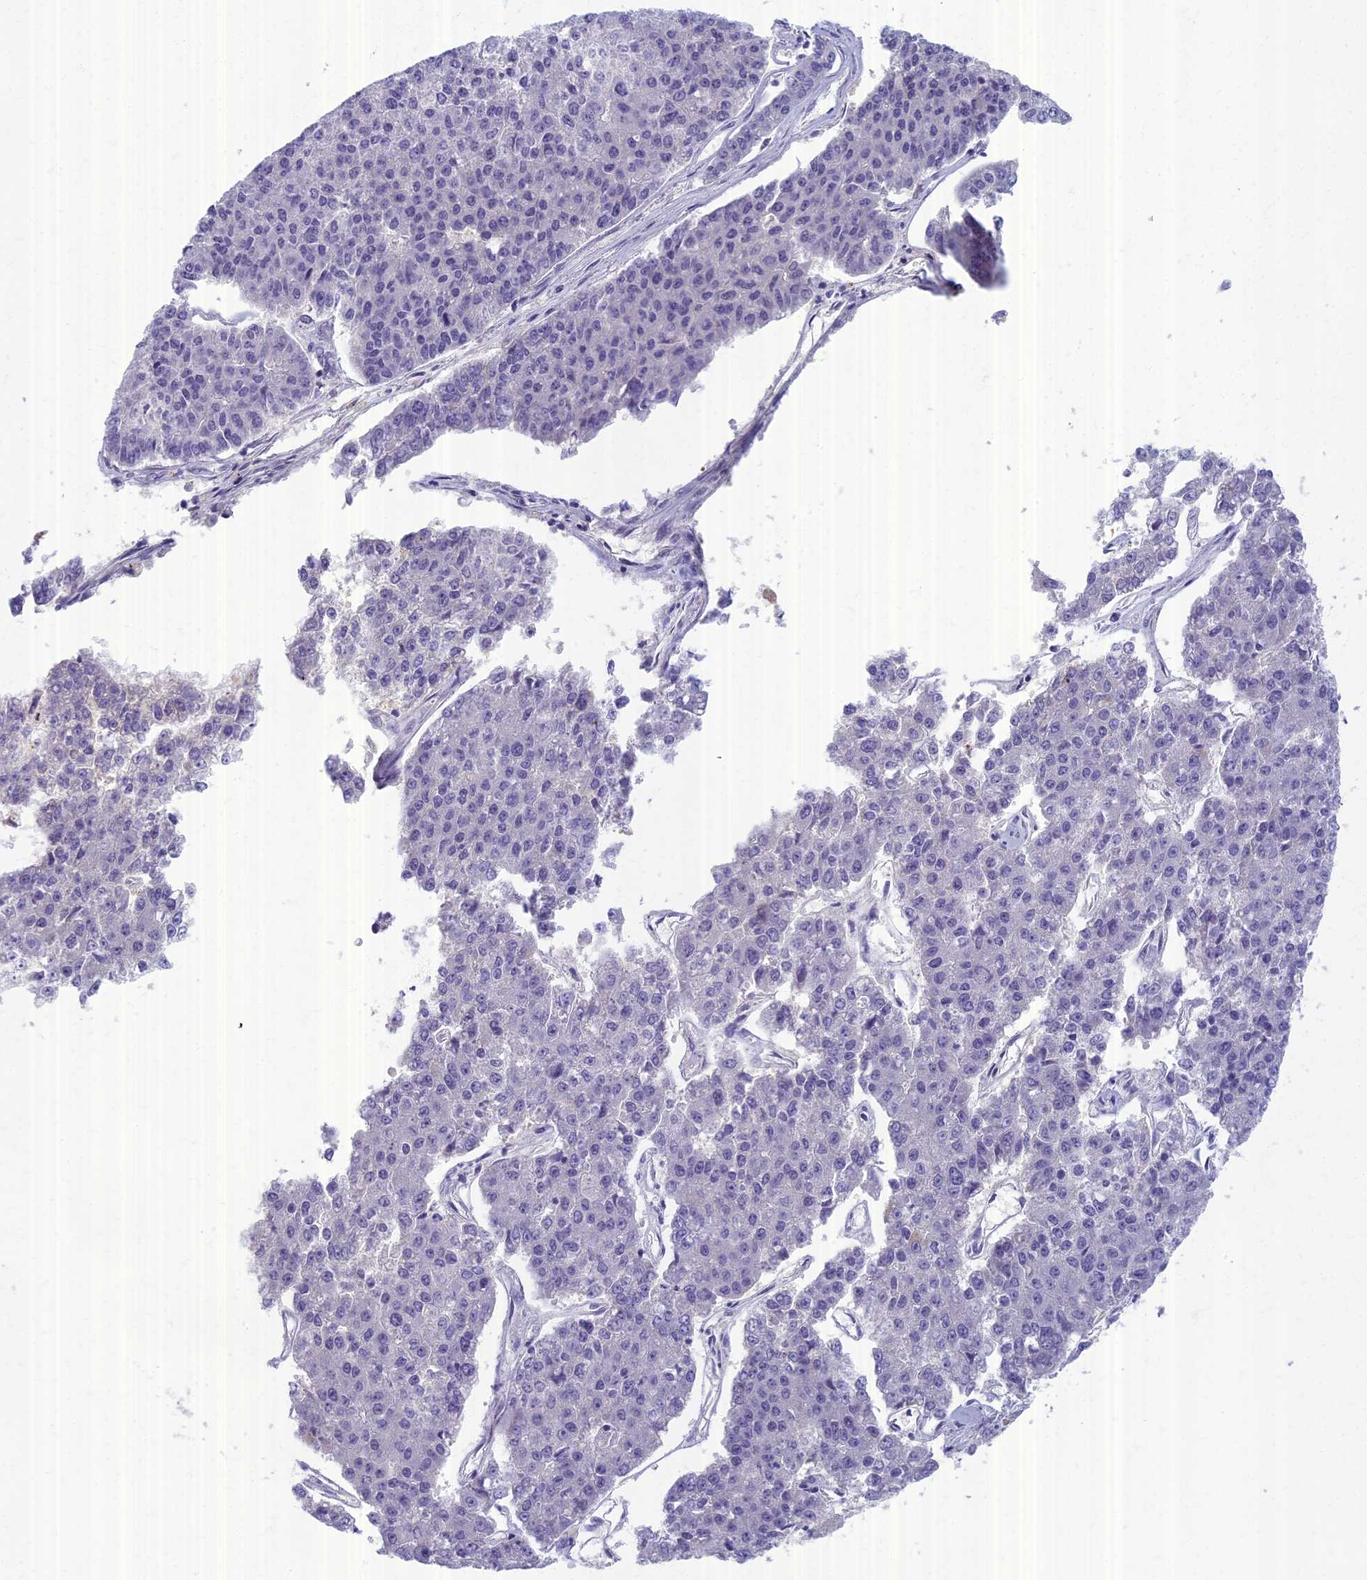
{"staining": {"intensity": "moderate", "quantity": "<25%", "location": "cytoplasmic/membranous"}, "tissue": "pancreatic cancer", "cell_type": "Tumor cells", "image_type": "cancer", "snomed": [{"axis": "morphology", "description": "Adenocarcinoma, NOS"}, {"axis": "topography", "description": "Pancreas"}], "caption": "Tumor cells reveal low levels of moderate cytoplasmic/membranous expression in approximately <25% of cells in human pancreatic adenocarcinoma. (Brightfield microscopy of DAB IHC at high magnification).", "gene": "AP4E1", "patient": {"sex": "male", "age": 50}}